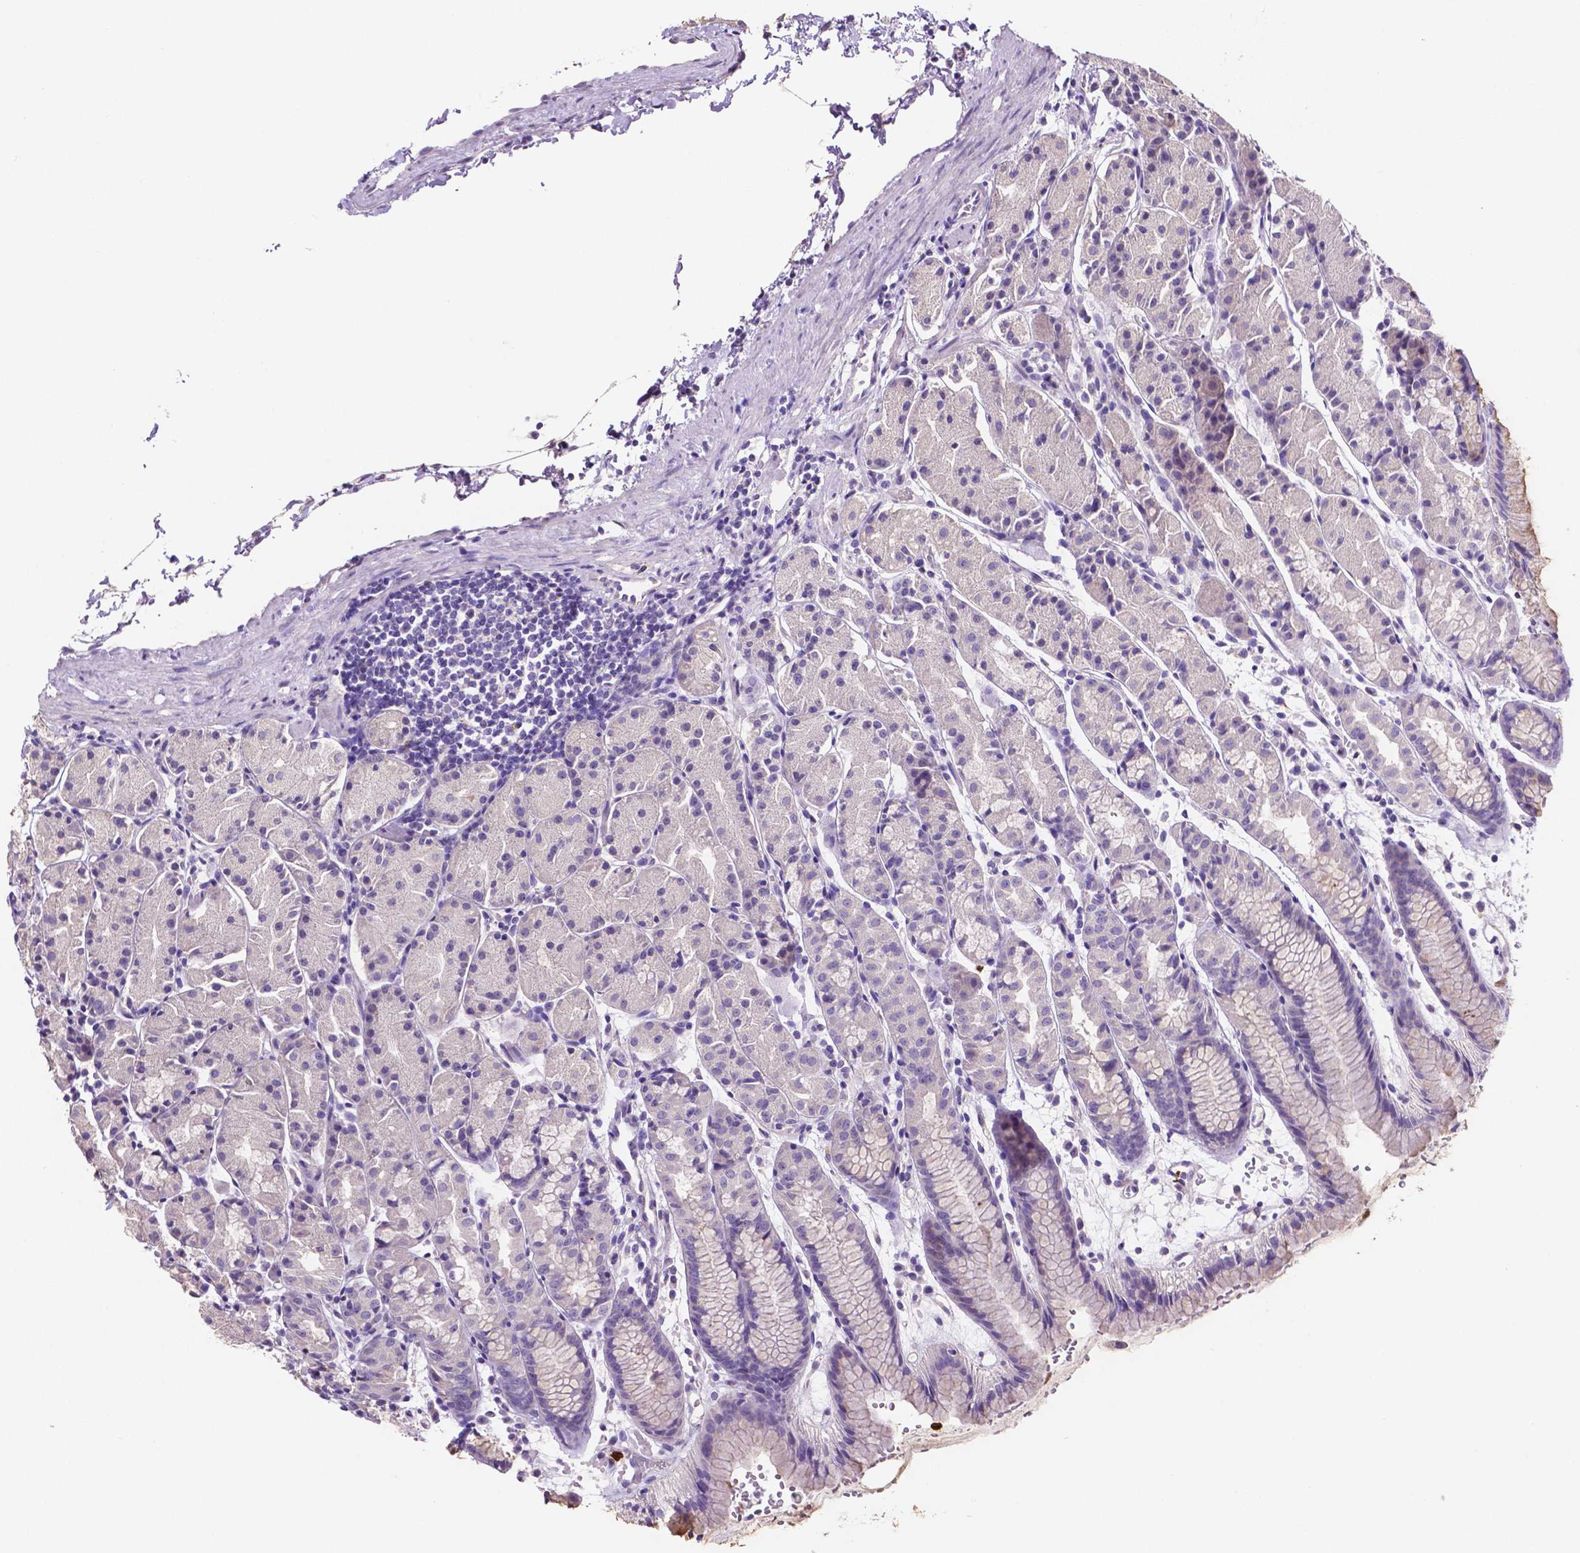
{"staining": {"intensity": "negative", "quantity": "none", "location": "none"}, "tissue": "stomach", "cell_type": "Glandular cells", "image_type": "normal", "snomed": [{"axis": "morphology", "description": "Normal tissue, NOS"}, {"axis": "topography", "description": "Stomach, upper"}], "caption": "High power microscopy photomicrograph of an immunohistochemistry photomicrograph of normal stomach, revealing no significant expression in glandular cells.", "gene": "MMP9", "patient": {"sex": "male", "age": 47}}